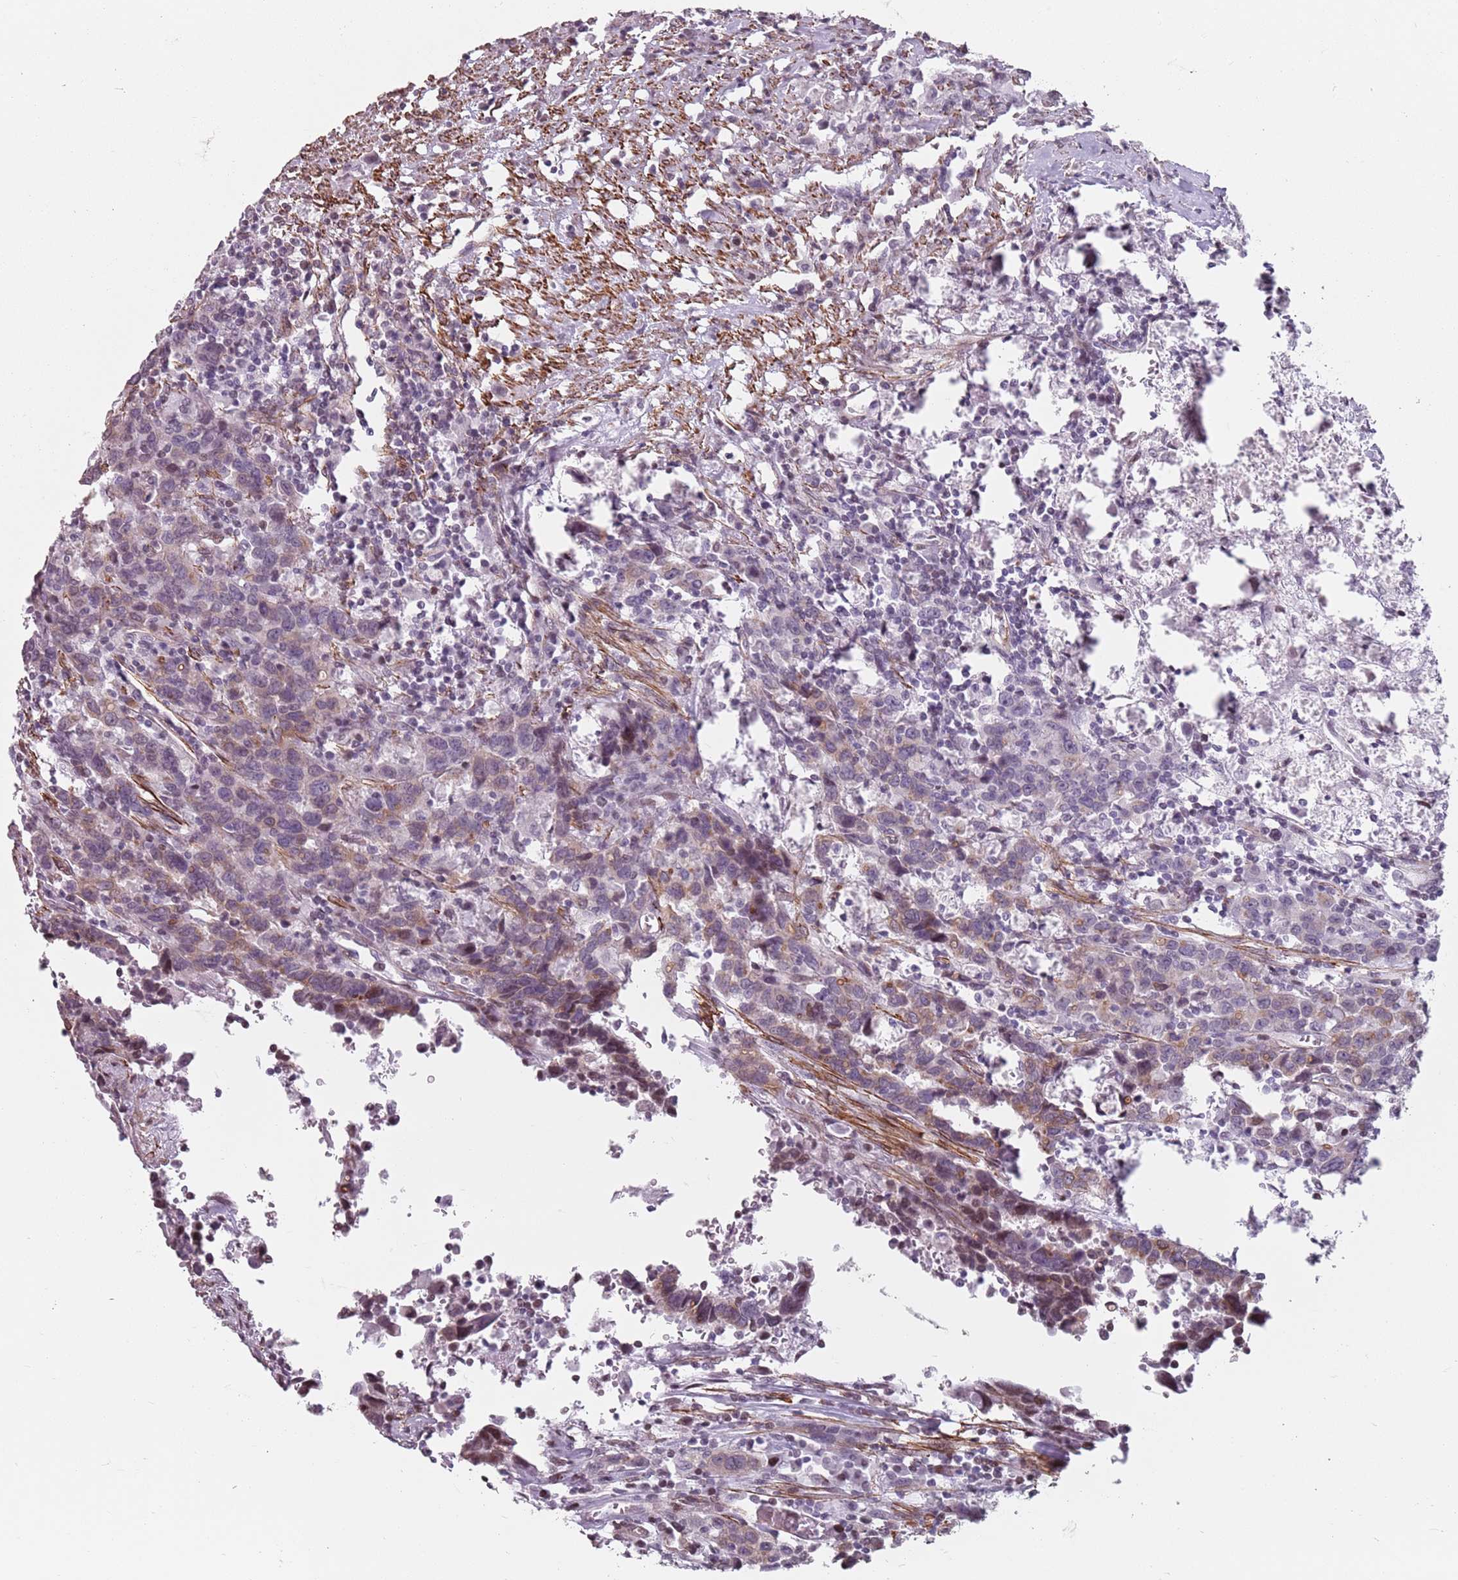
{"staining": {"intensity": "moderate", "quantity": "<25%", "location": "cytoplasmic/membranous"}, "tissue": "urothelial cancer", "cell_type": "Tumor cells", "image_type": "cancer", "snomed": [{"axis": "morphology", "description": "Urothelial carcinoma, High grade"}, {"axis": "topography", "description": "Urinary bladder"}], "caption": "Urothelial cancer tissue demonstrates moderate cytoplasmic/membranous expression in approximately <25% of tumor cells, visualized by immunohistochemistry. Using DAB (3,3'-diaminobenzidine) (brown) and hematoxylin (blue) stains, captured at high magnification using brightfield microscopy.", "gene": "TMC4", "patient": {"sex": "male", "age": 61}}